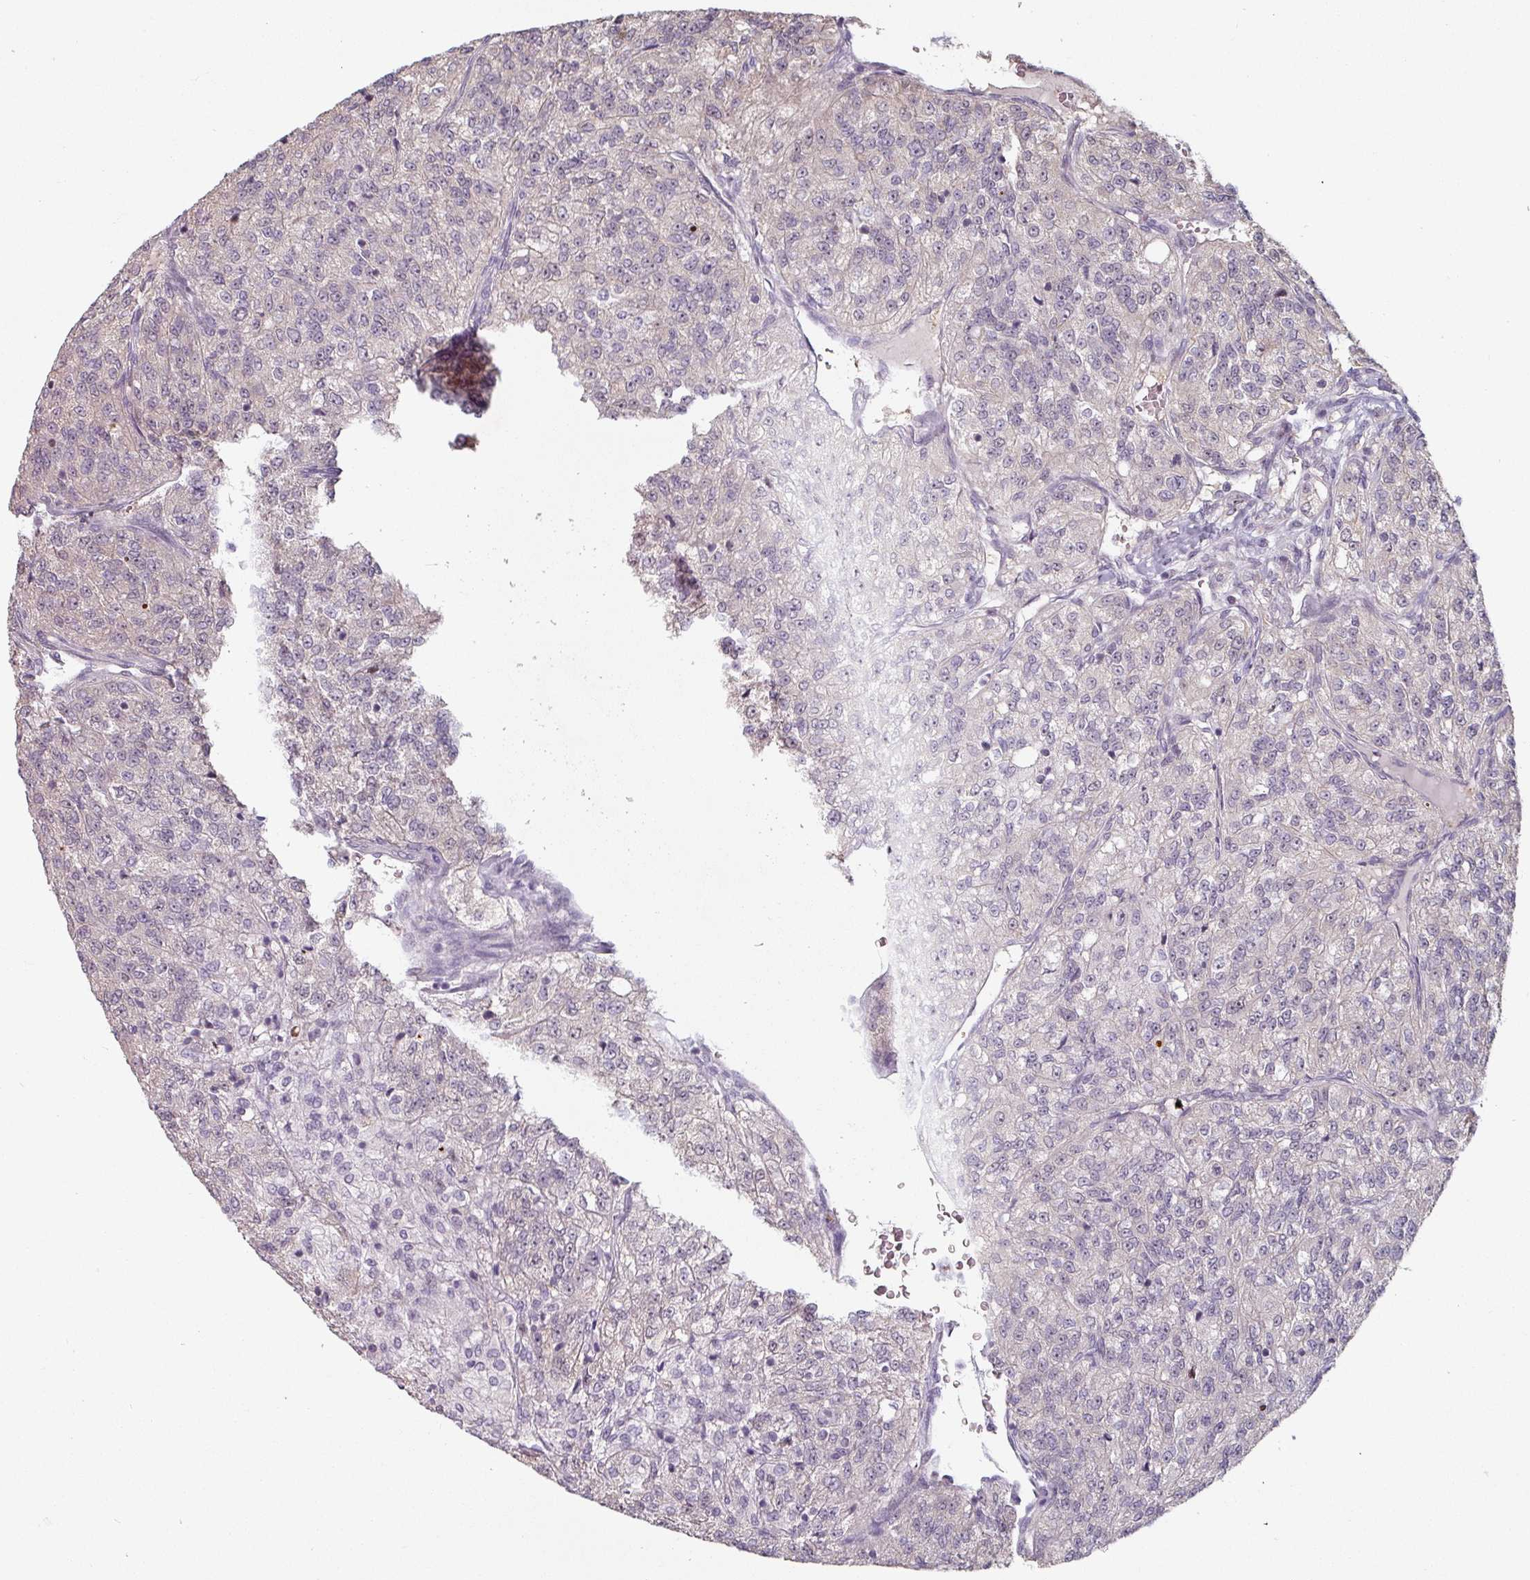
{"staining": {"intensity": "negative", "quantity": "none", "location": "none"}, "tissue": "renal cancer", "cell_type": "Tumor cells", "image_type": "cancer", "snomed": [{"axis": "morphology", "description": "Adenocarcinoma, NOS"}, {"axis": "topography", "description": "Kidney"}], "caption": "Renal cancer was stained to show a protein in brown. There is no significant expression in tumor cells.", "gene": "ZBTB6", "patient": {"sex": "female", "age": 63}}